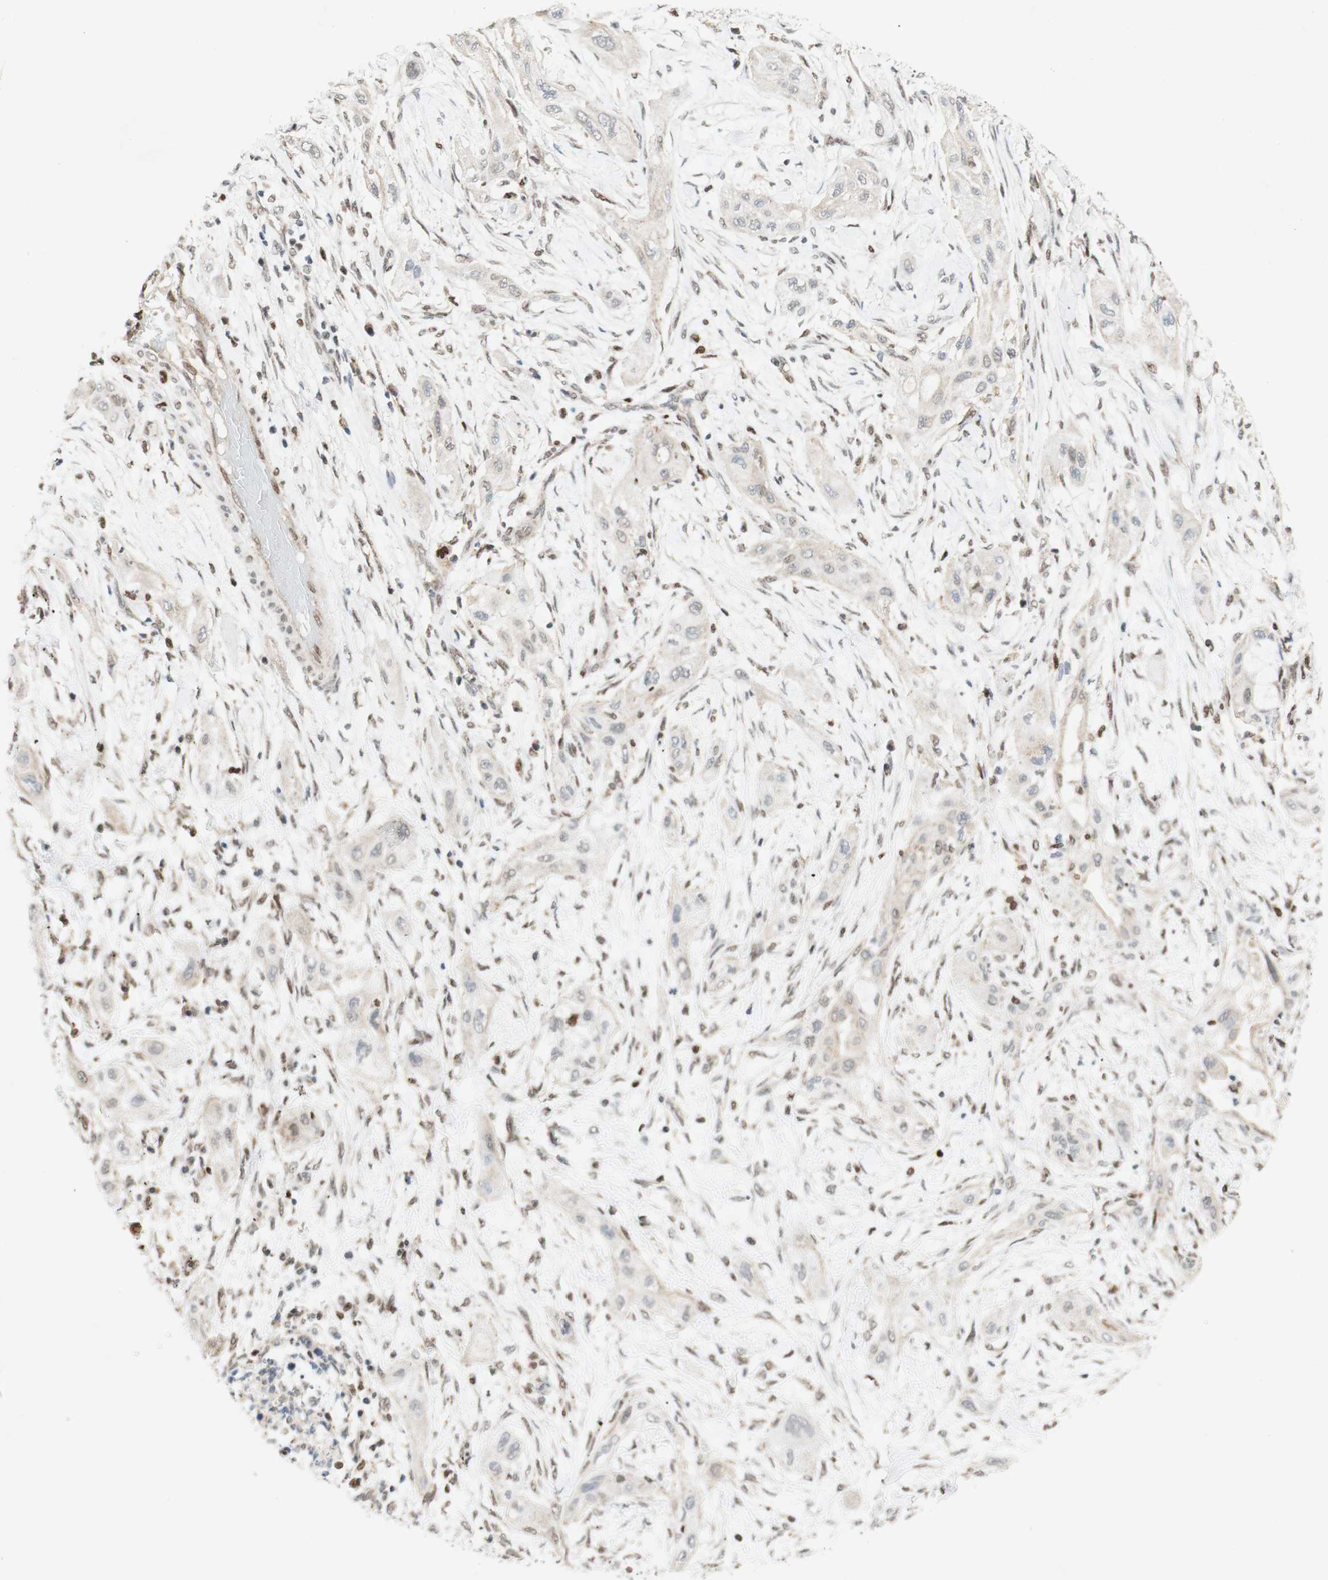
{"staining": {"intensity": "negative", "quantity": "none", "location": "none"}, "tissue": "lung cancer", "cell_type": "Tumor cells", "image_type": "cancer", "snomed": [{"axis": "morphology", "description": "Squamous cell carcinoma, NOS"}, {"axis": "topography", "description": "Lung"}], "caption": "Tumor cells are negative for protein expression in human squamous cell carcinoma (lung).", "gene": "DNMT3A", "patient": {"sex": "female", "age": 47}}